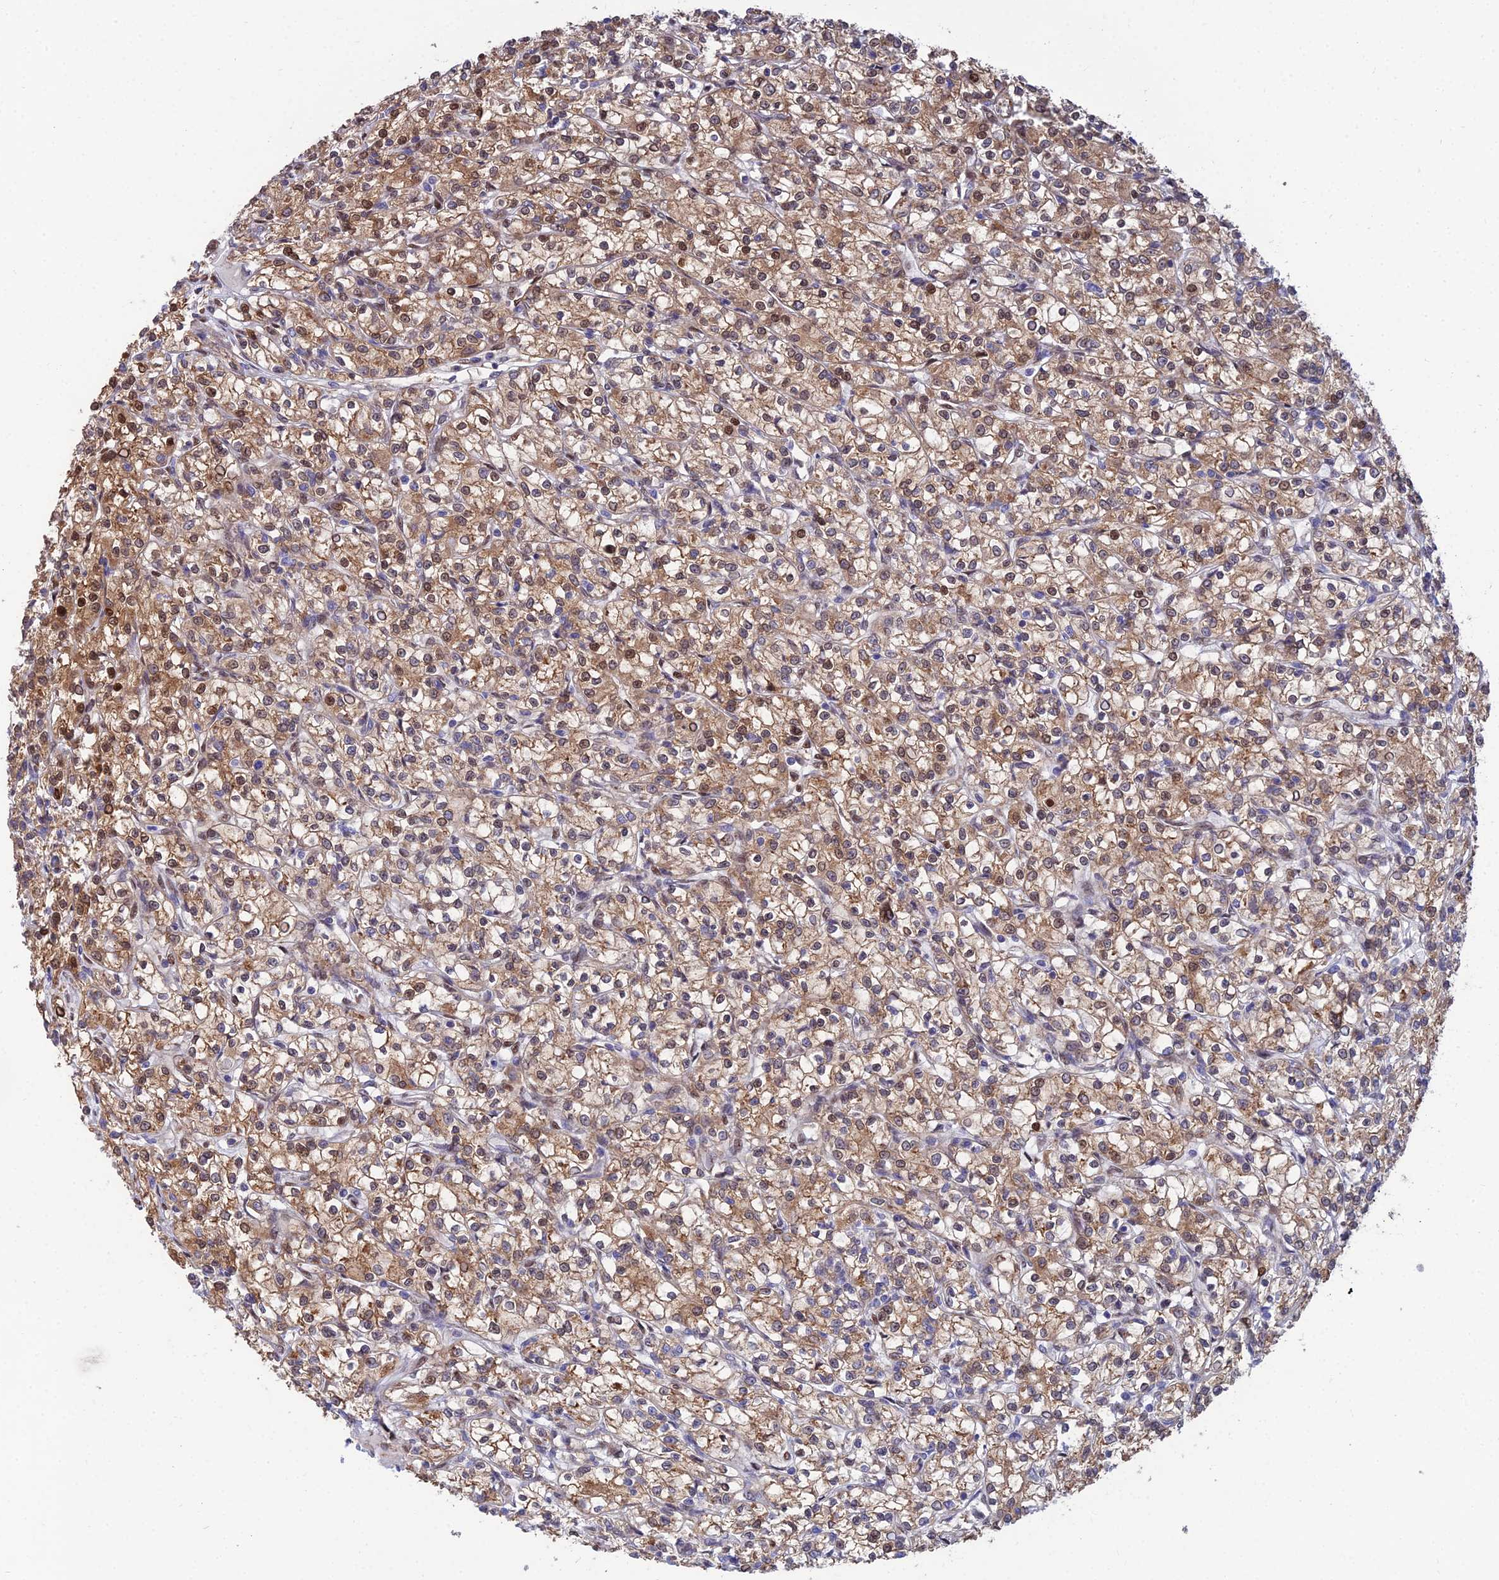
{"staining": {"intensity": "moderate", "quantity": ">75%", "location": "cytoplasmic/membranous,nuclear"}, "tissue": "renal cancer", "cell_type": "Tumor cells", "image_type": "cancer", "snomed": [{"axis": "morphology", "description": "Adenocarcinoma, NOS"}, {"axis": "topography", "description": "Kidney"}], "caption": "Adenocarcinoma (renal) stained with DAB (3,3'-diaminobenzidine) IHC shows medium levels of moderate cytoplasmic/membranous and nuclear positivity in about >75% of tumor cells.", "gene": "DNPEP", "patient": {"sex": "female", "age": 59}}